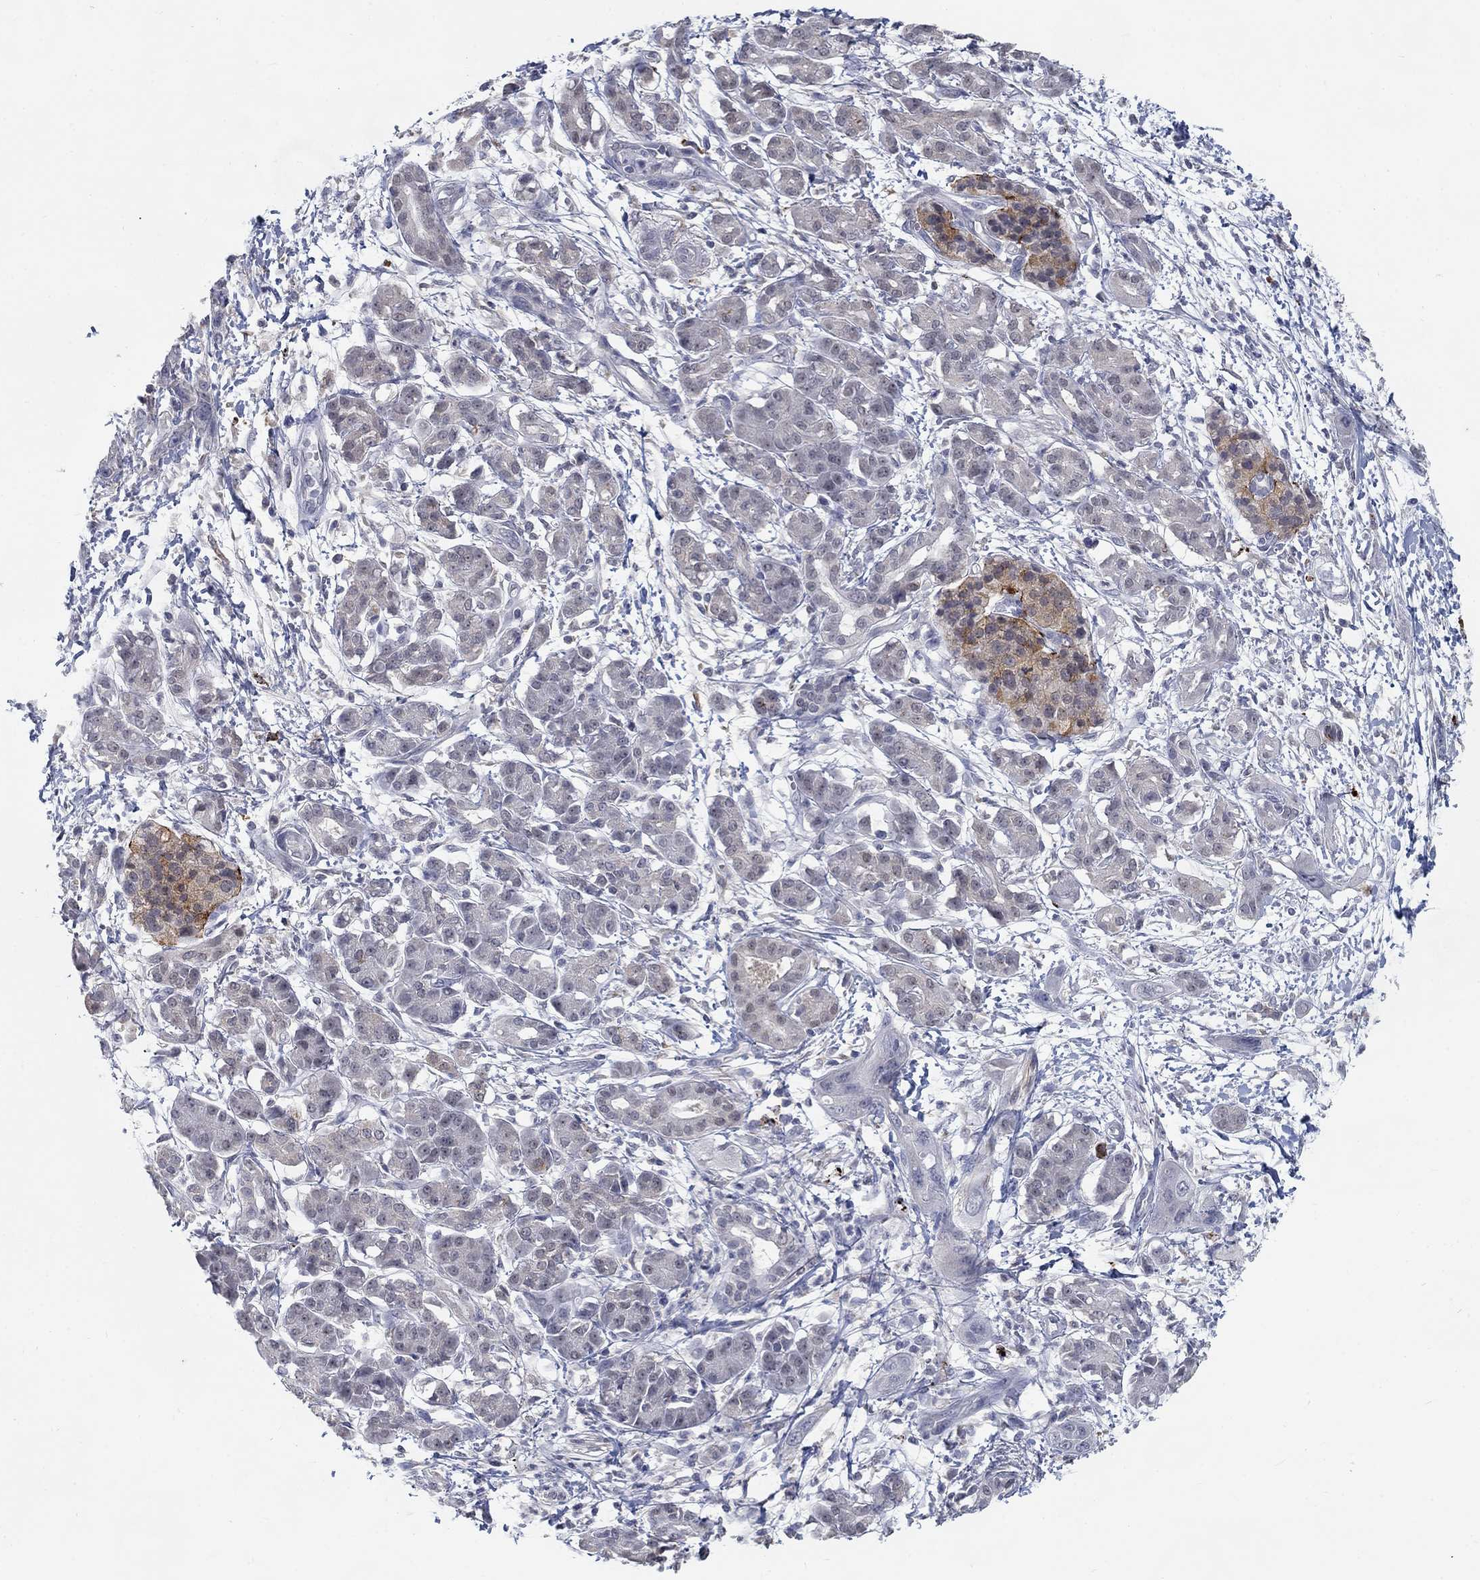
{"staining": {"intensity": "negative", "quantity": "none", "location": "none"}, "tissue": "pancreatic cancer", "cell_type": "Tumor cells", "image_type": "cancer", "snomed": [{"axis": "morphology", "description": "Adenocarcinoma, NOS"}, {"axis": "topography", "description": "Pancreas"}], "caption": "High magnification brightfield microscopy of pancreatic cancer stained with DAB (brown) and counterstained with hematoxylin (blue): tumor cells show no significant expression. (Stains: DAB (3,3'-diaminobenzidine) IHC with hematoxylin counter stain, Microscopy: brightfield microscopy at high magnification).", "gene": "MTSS2", "patient": {"sex": "male", "age": 72}}